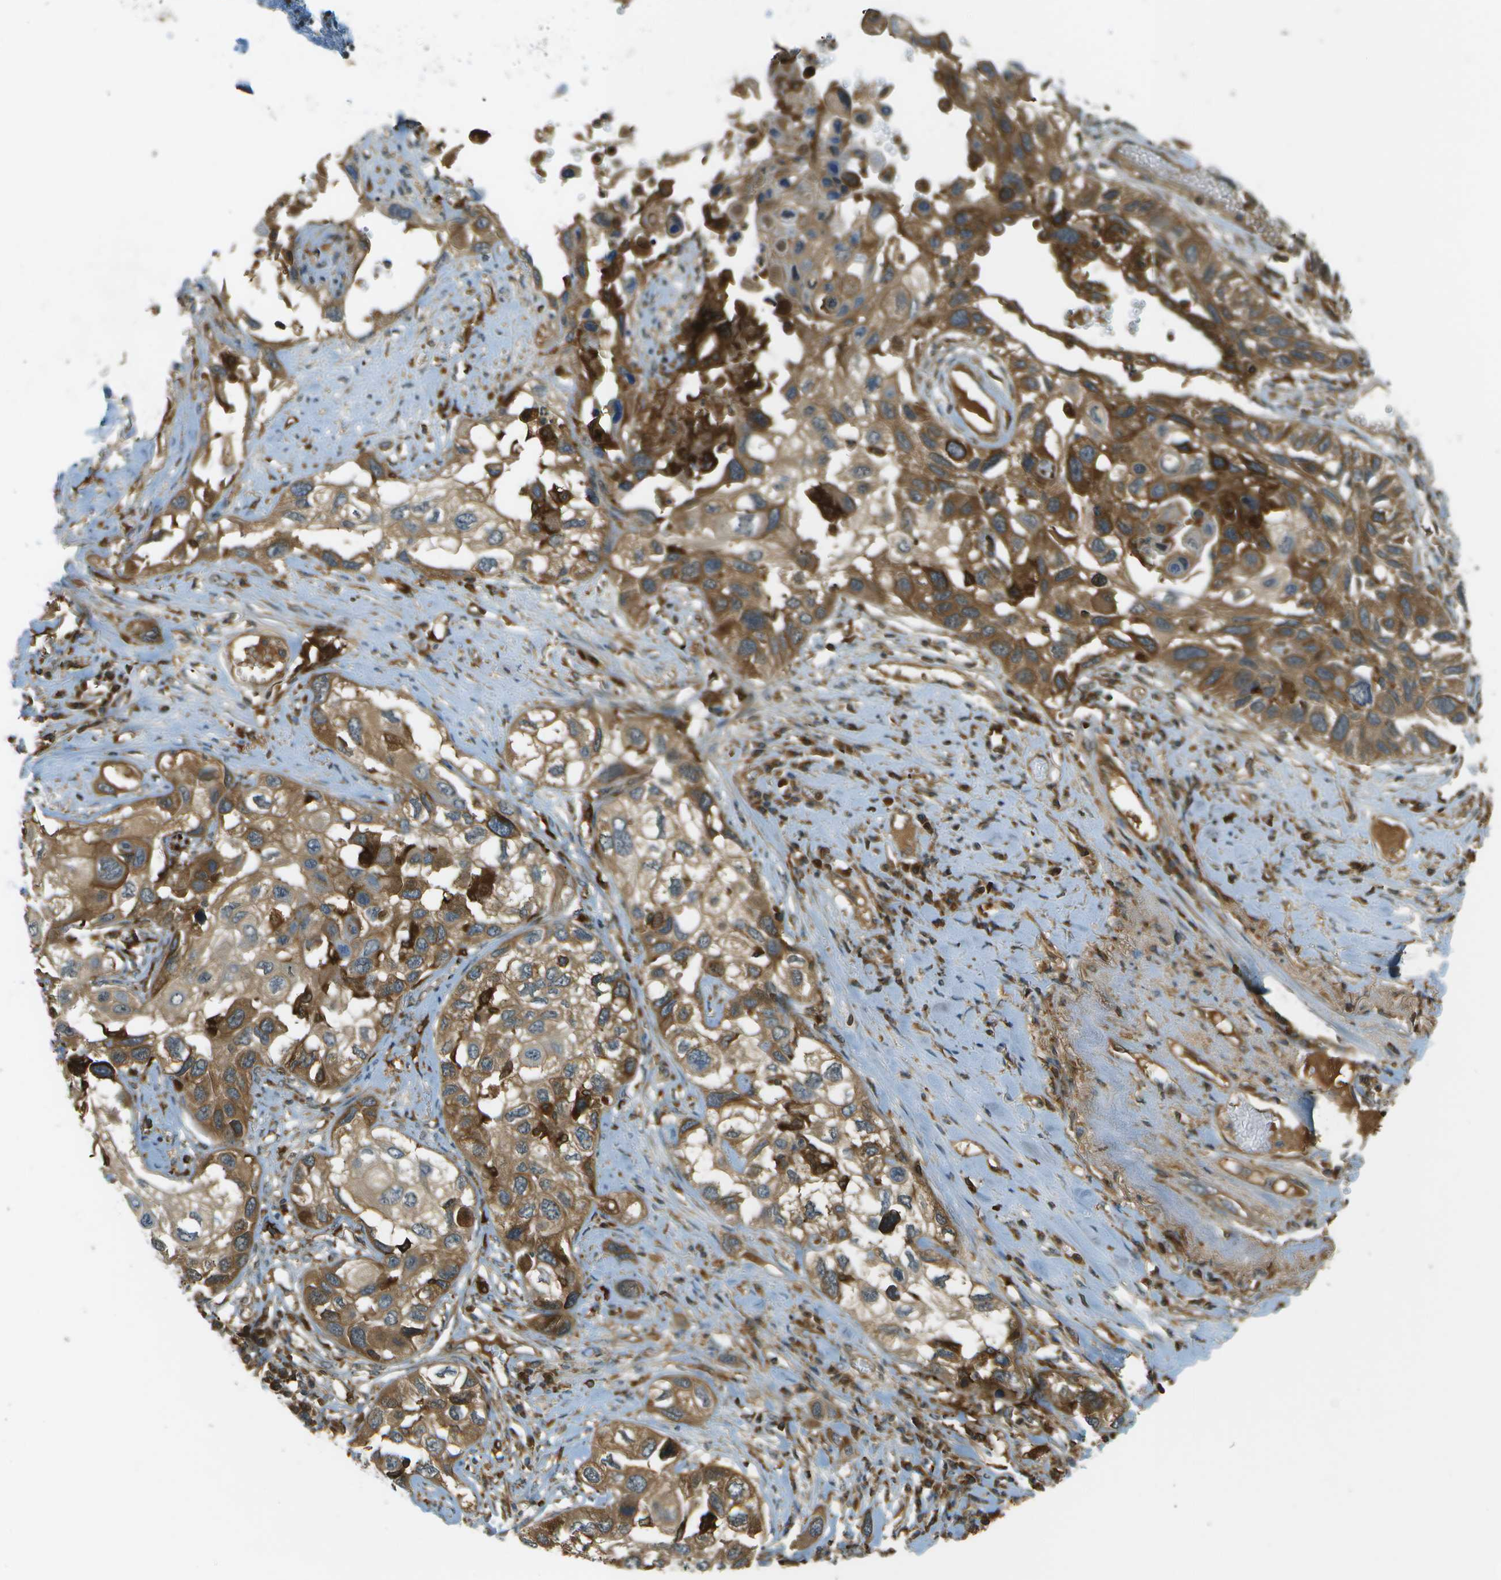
{"staining": {"intensity": "moderate", "quantity": ">75%", "location": "cytoplasmic/membranous"}, "tissue": "lung cancer", "cell_type": "Tumor cells", "image_type": "cancer", "snomed": [{"axis": "morphology", "description": "Squamous cell carcinoma, NOS"}, {"axis": "topography", "description": "Lung"}], "caption": "This histopathology image reveals IHC staining of human squamous cell carcinoma (lung), with medium moderate cytoplasmic/membranous expression in about >75% of tumor cells.", "gene": "TMTC1", "patient": {"sex": "male", "age": 71}}